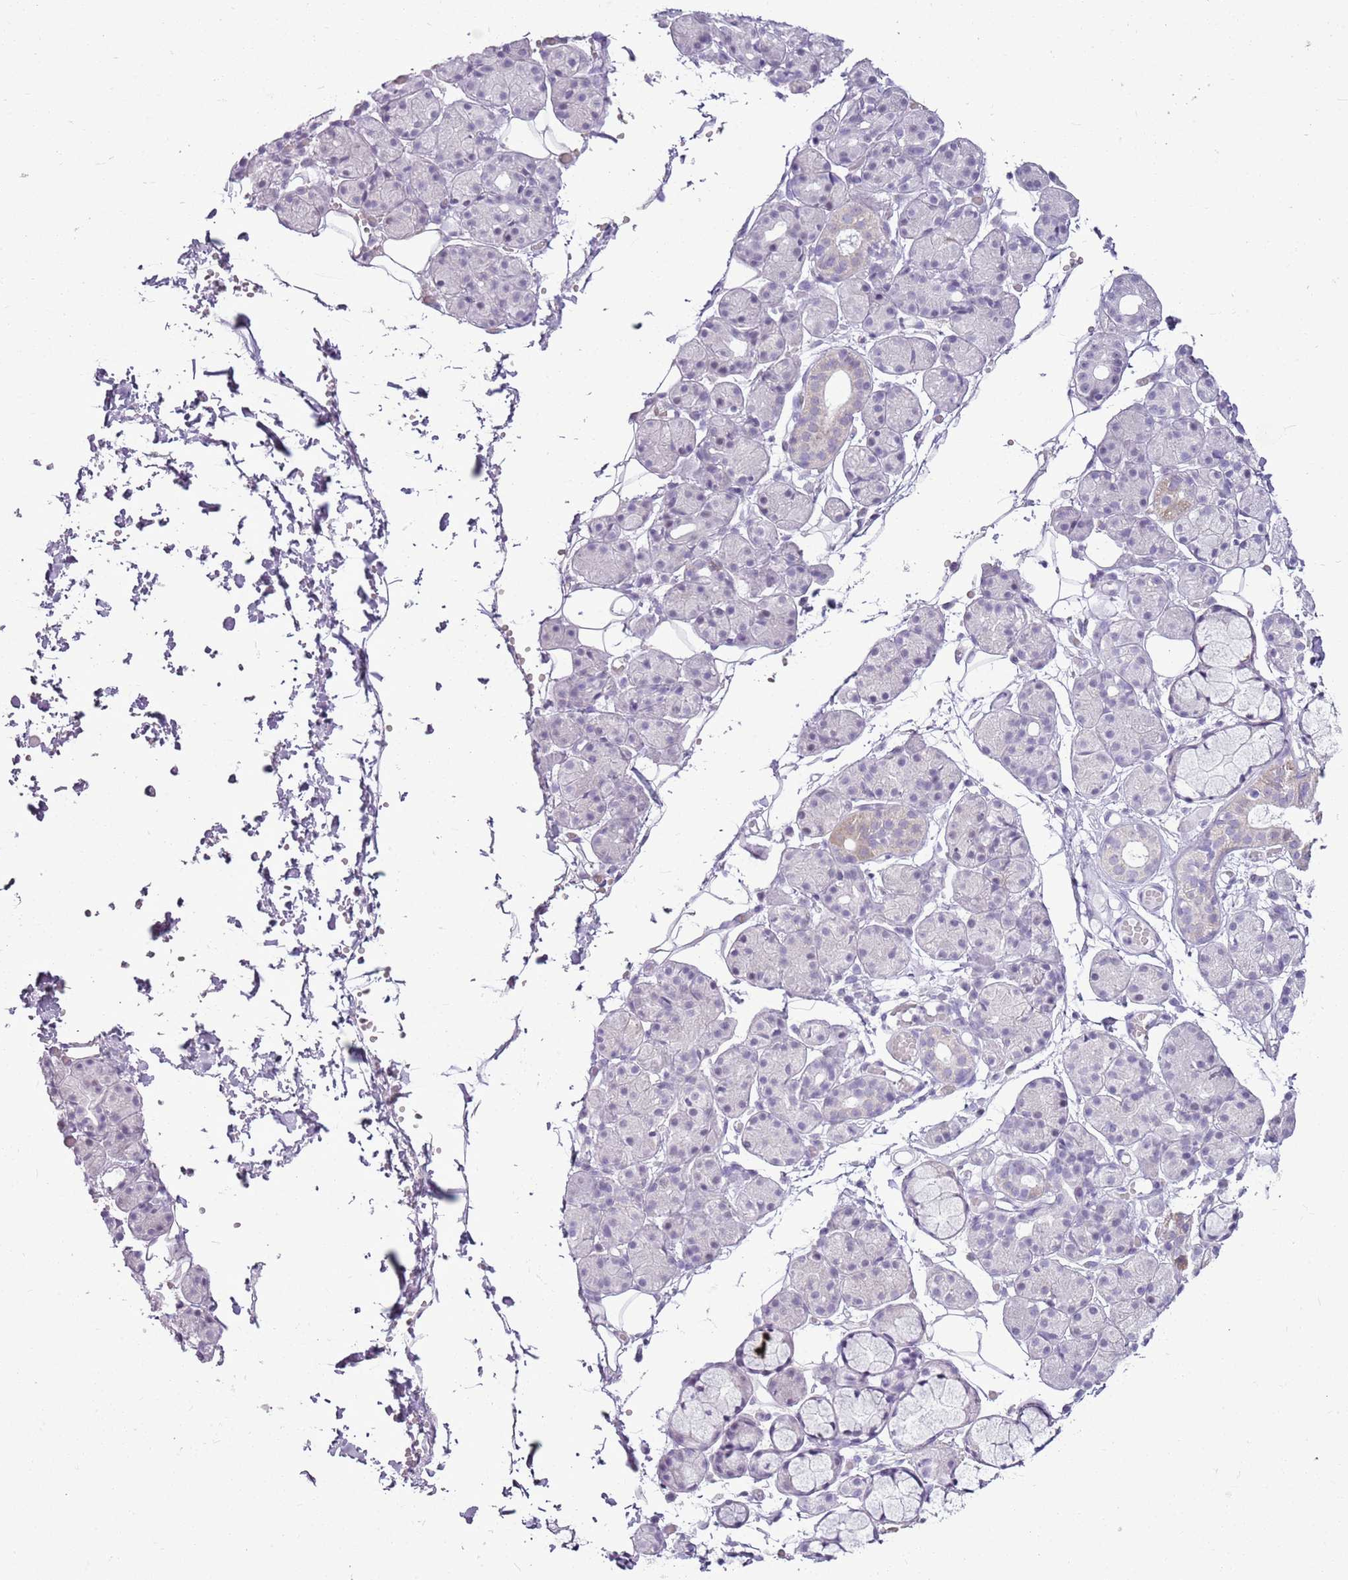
{"staining": {"intensity": "weak", "quantity": "<25%", "location": "cytoplasmic/membranous"}, "tissue": "salivary gland", "cell_type": "Glandular cells", "image_type": "normal", "snomed": [{"axis": "morphology", "description": "Normal tissue, NOS"}, {"axis": "topography", "description": "Salivary gland"}], "caption": "Glandular cells show no significant protein positivity in unremarkable salivary gland. (DAB IHC with hematoxylin counter stain).", "gene": "RPL3L", "patient": {"sex": "male", "age": 63}}